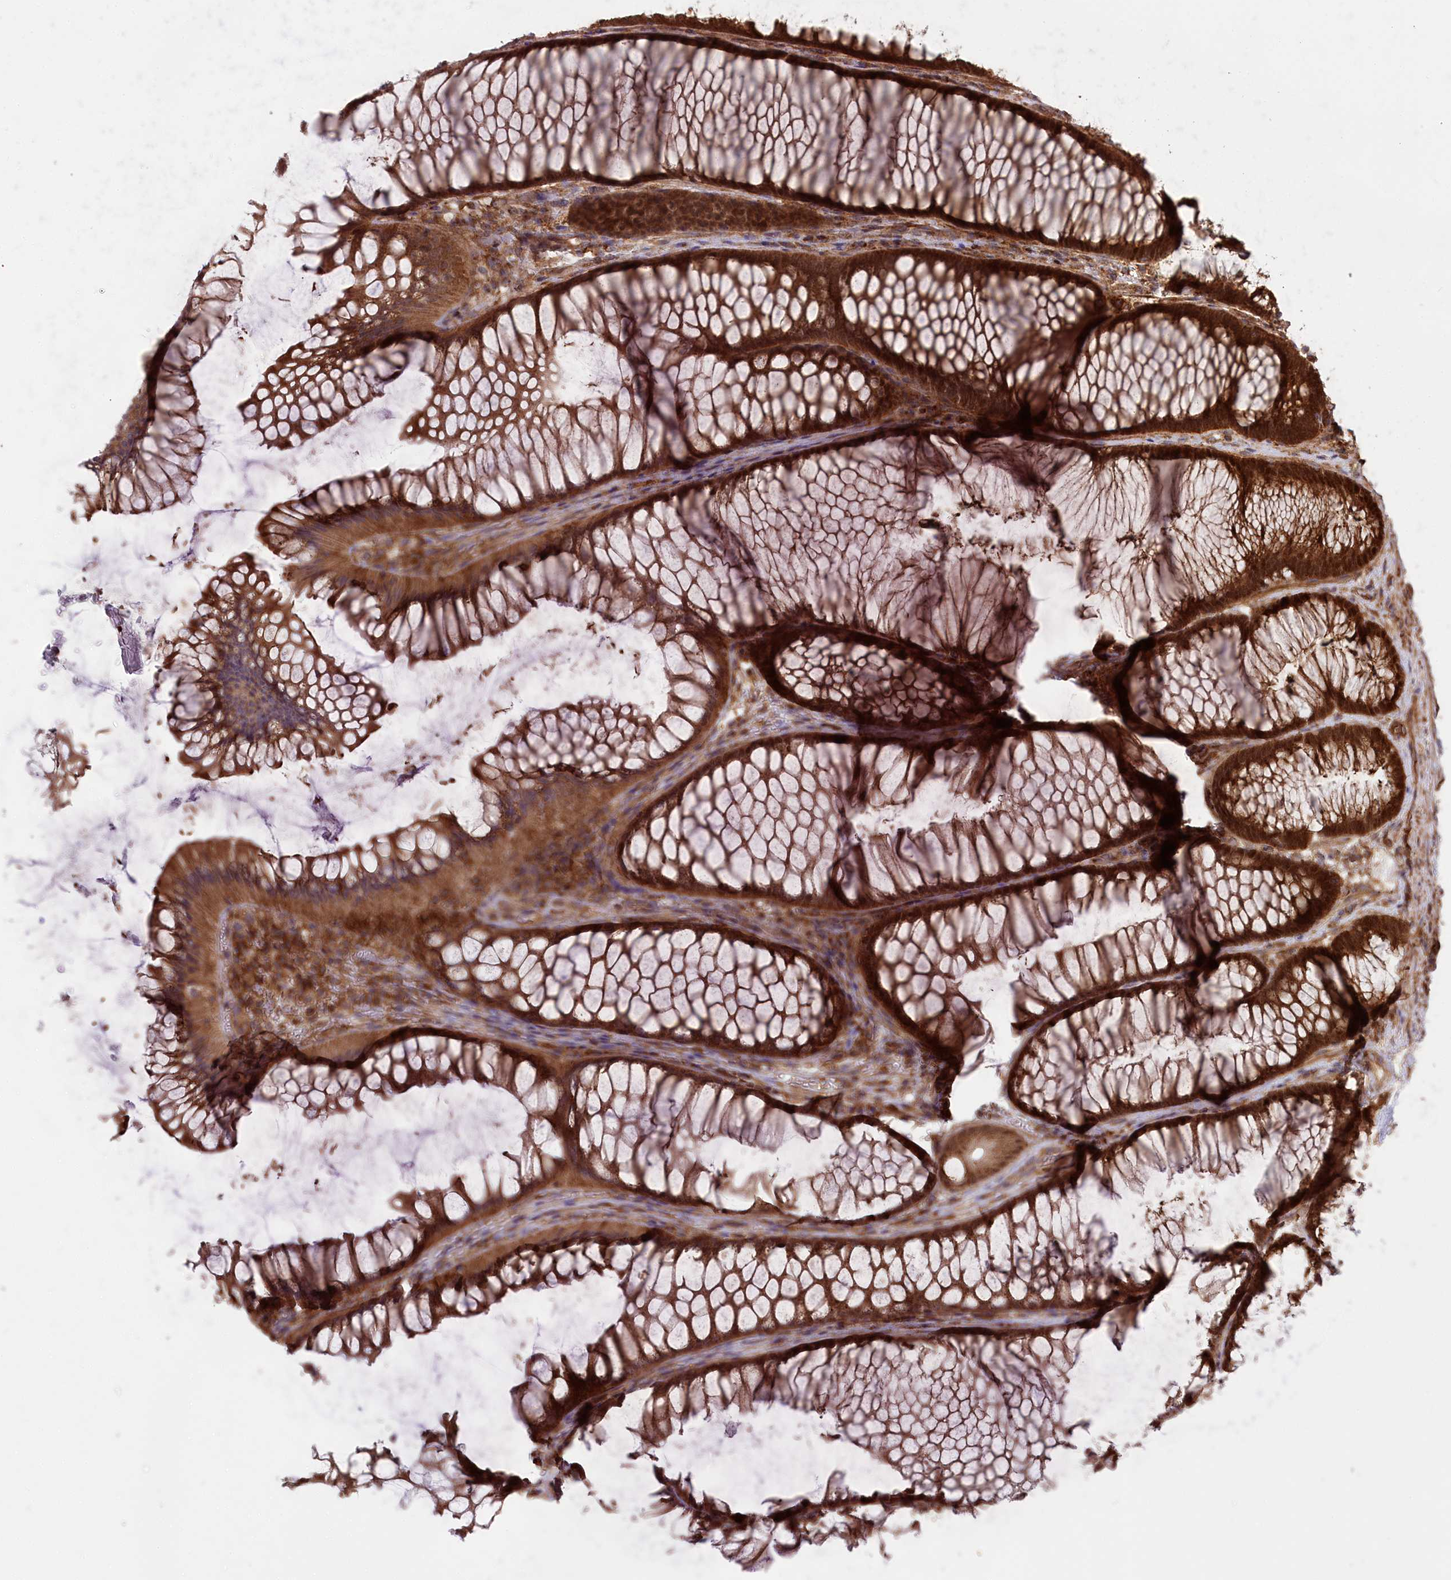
{"staining": {"intensity": "moderate", "quantity": ">75%", "location": "cytoplasmic/membranous"}, "tissue": "colon", "cell_type": "Endothelial cells", "image_type": "normal", "snomed": [{"axis": "morphology", "description": "Normal tissue, NOS"}, {"axis": "topography", "description": "Colon"}], "caption": "The immunohistochemical stain highlights moderate cytoplasmic/membranous positivity in endothelial cells of unremarkable colon. (Stains: DAB (3,3'-diaminobenzidine) in brown, nuclei in blue, Microscopy: brightfield microscopy at high magnification).", "gene": "CCDC91", "patient": {"sex": "female", "age": 82}}